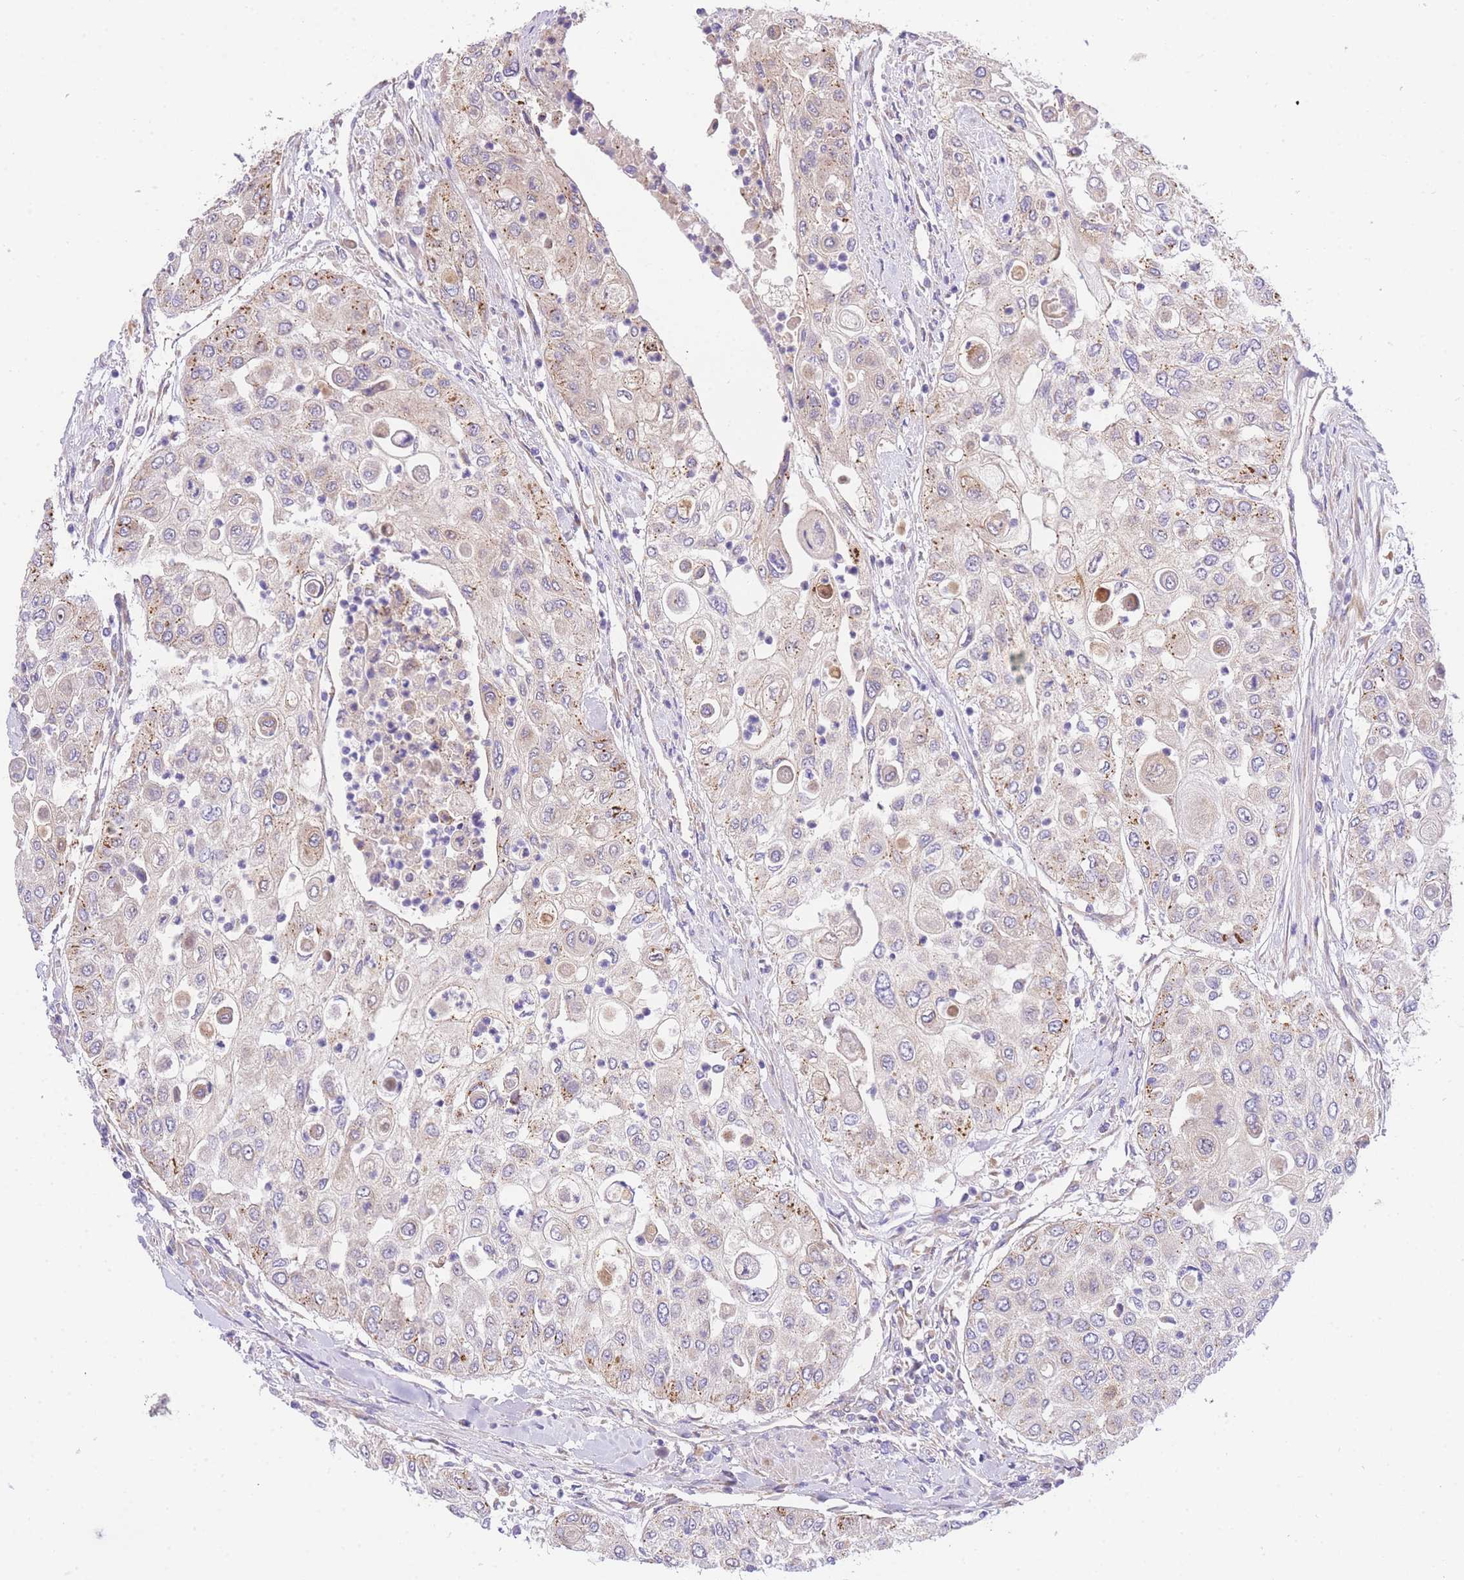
{"staining": {"intensity": "weak", "quantity": "25%-75%", "location": "cytoplasmic/membranous"}, "tissue": "urothelial cancer", "cell_type": "Tumor cells", "image_type": "cancer", "snomed": [{"axis": "morphology", "description": "Urothelial carcinoma, High grade"}, {"axis": "topography", "description": "Urinary bladder"}], "caption": "Immunohistochemical staining of urothelial cancer exhibits low levels of weak cytoplasmic/membranous positivity in approximately 25%-75% of tumor cells. The protein of interest is shown in brown color, while the nuclei are stained blue.", "gene": "MTRES1", "patient": {"sex": "female", "age": 79}}